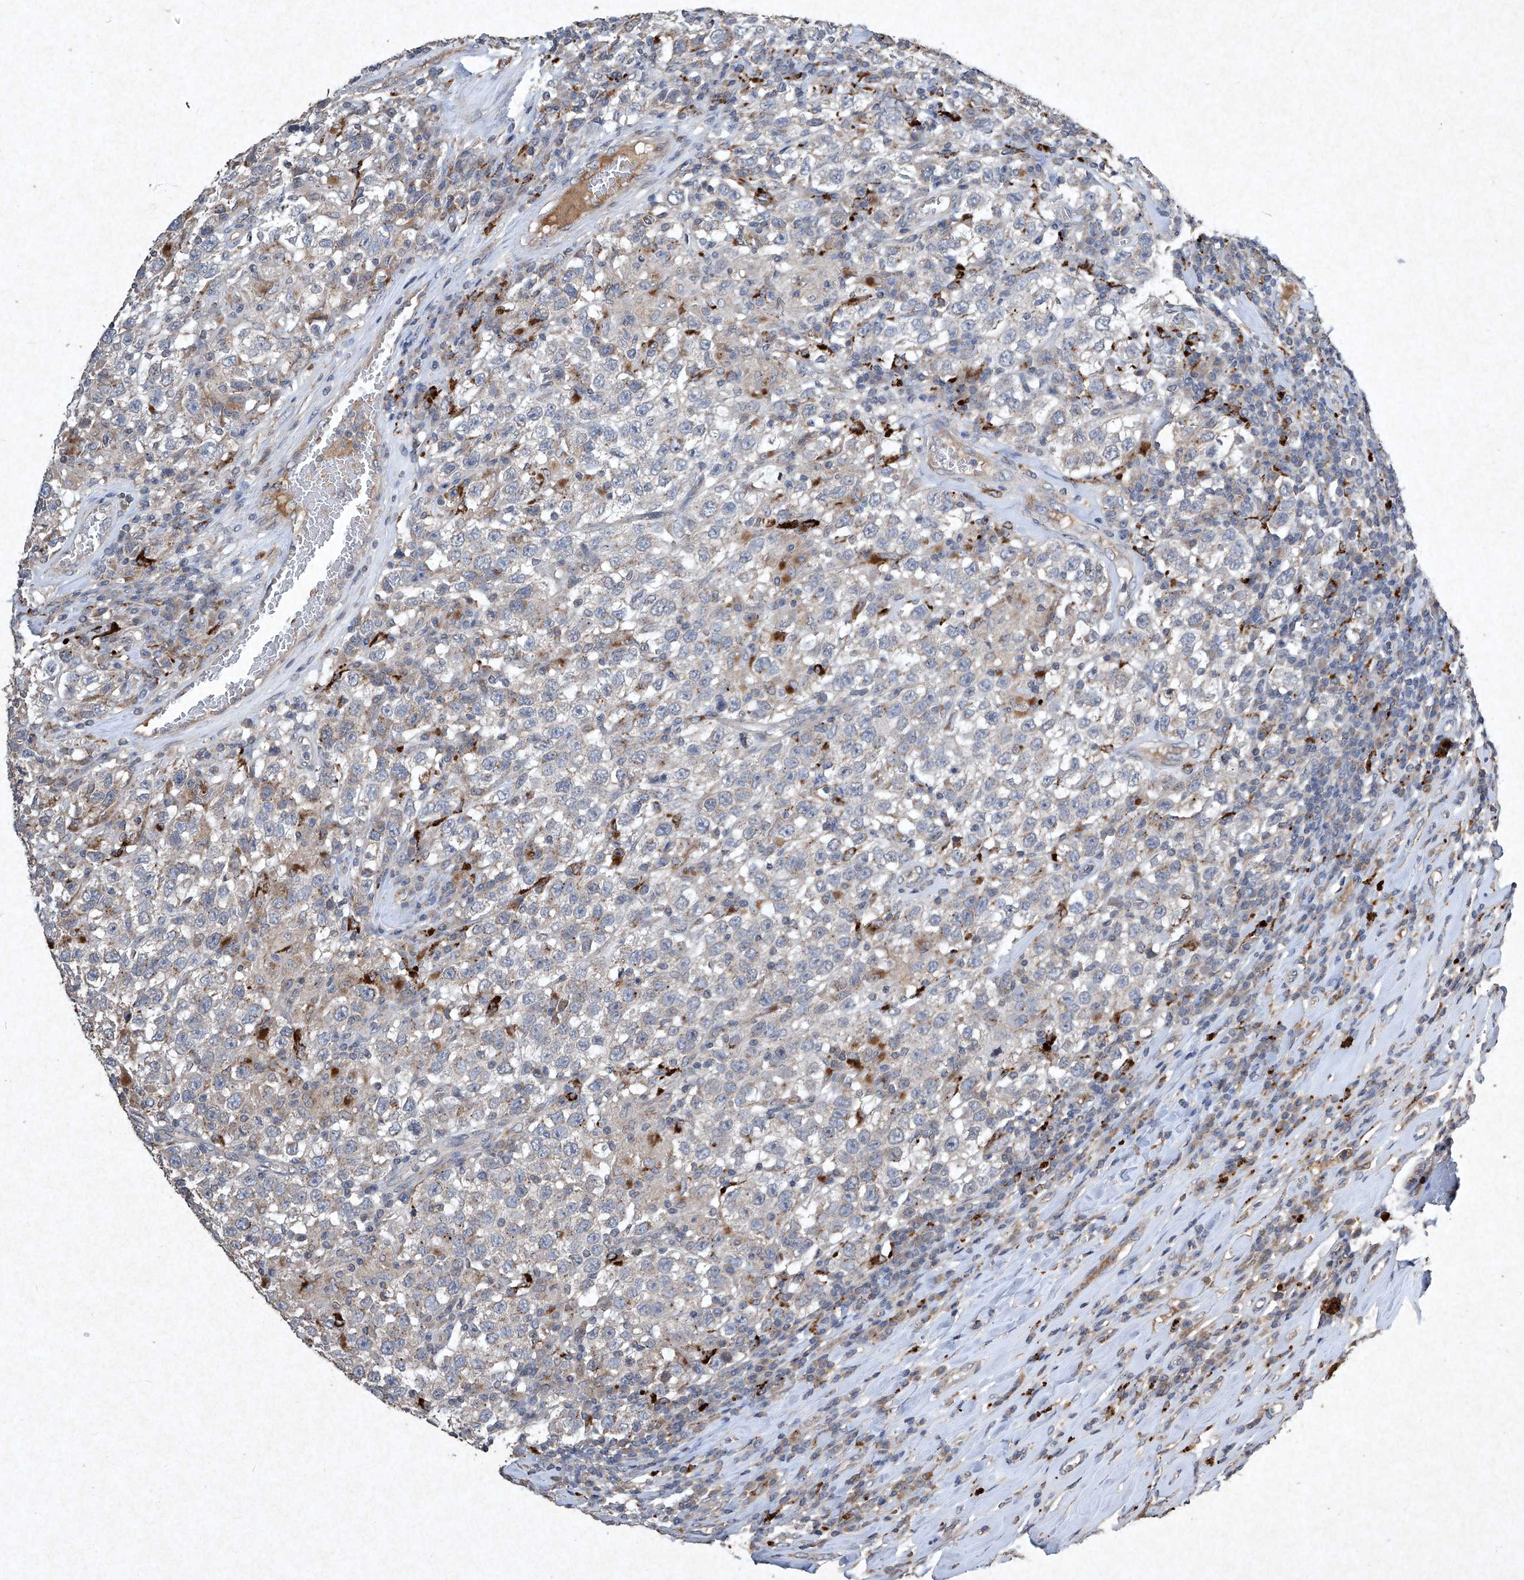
{"staining": {"intensity": "negative", "quantity": "none", "location": "none"}, "tissue": "testis cancer", "cell_type": "Tumor cells", "image_type": "cancer", "snomed": [{"axis": "morphology", "description": "Seminoma, NOS"}, {"axis": "topography", "description": "Testis"}], "caption": "Immunohistochemical staining of human testis cancer (seminoma) demonstrates no significant staining in tumor cells.", "gene": "MED16", "patient": {"sex": "male", "age": 41}}